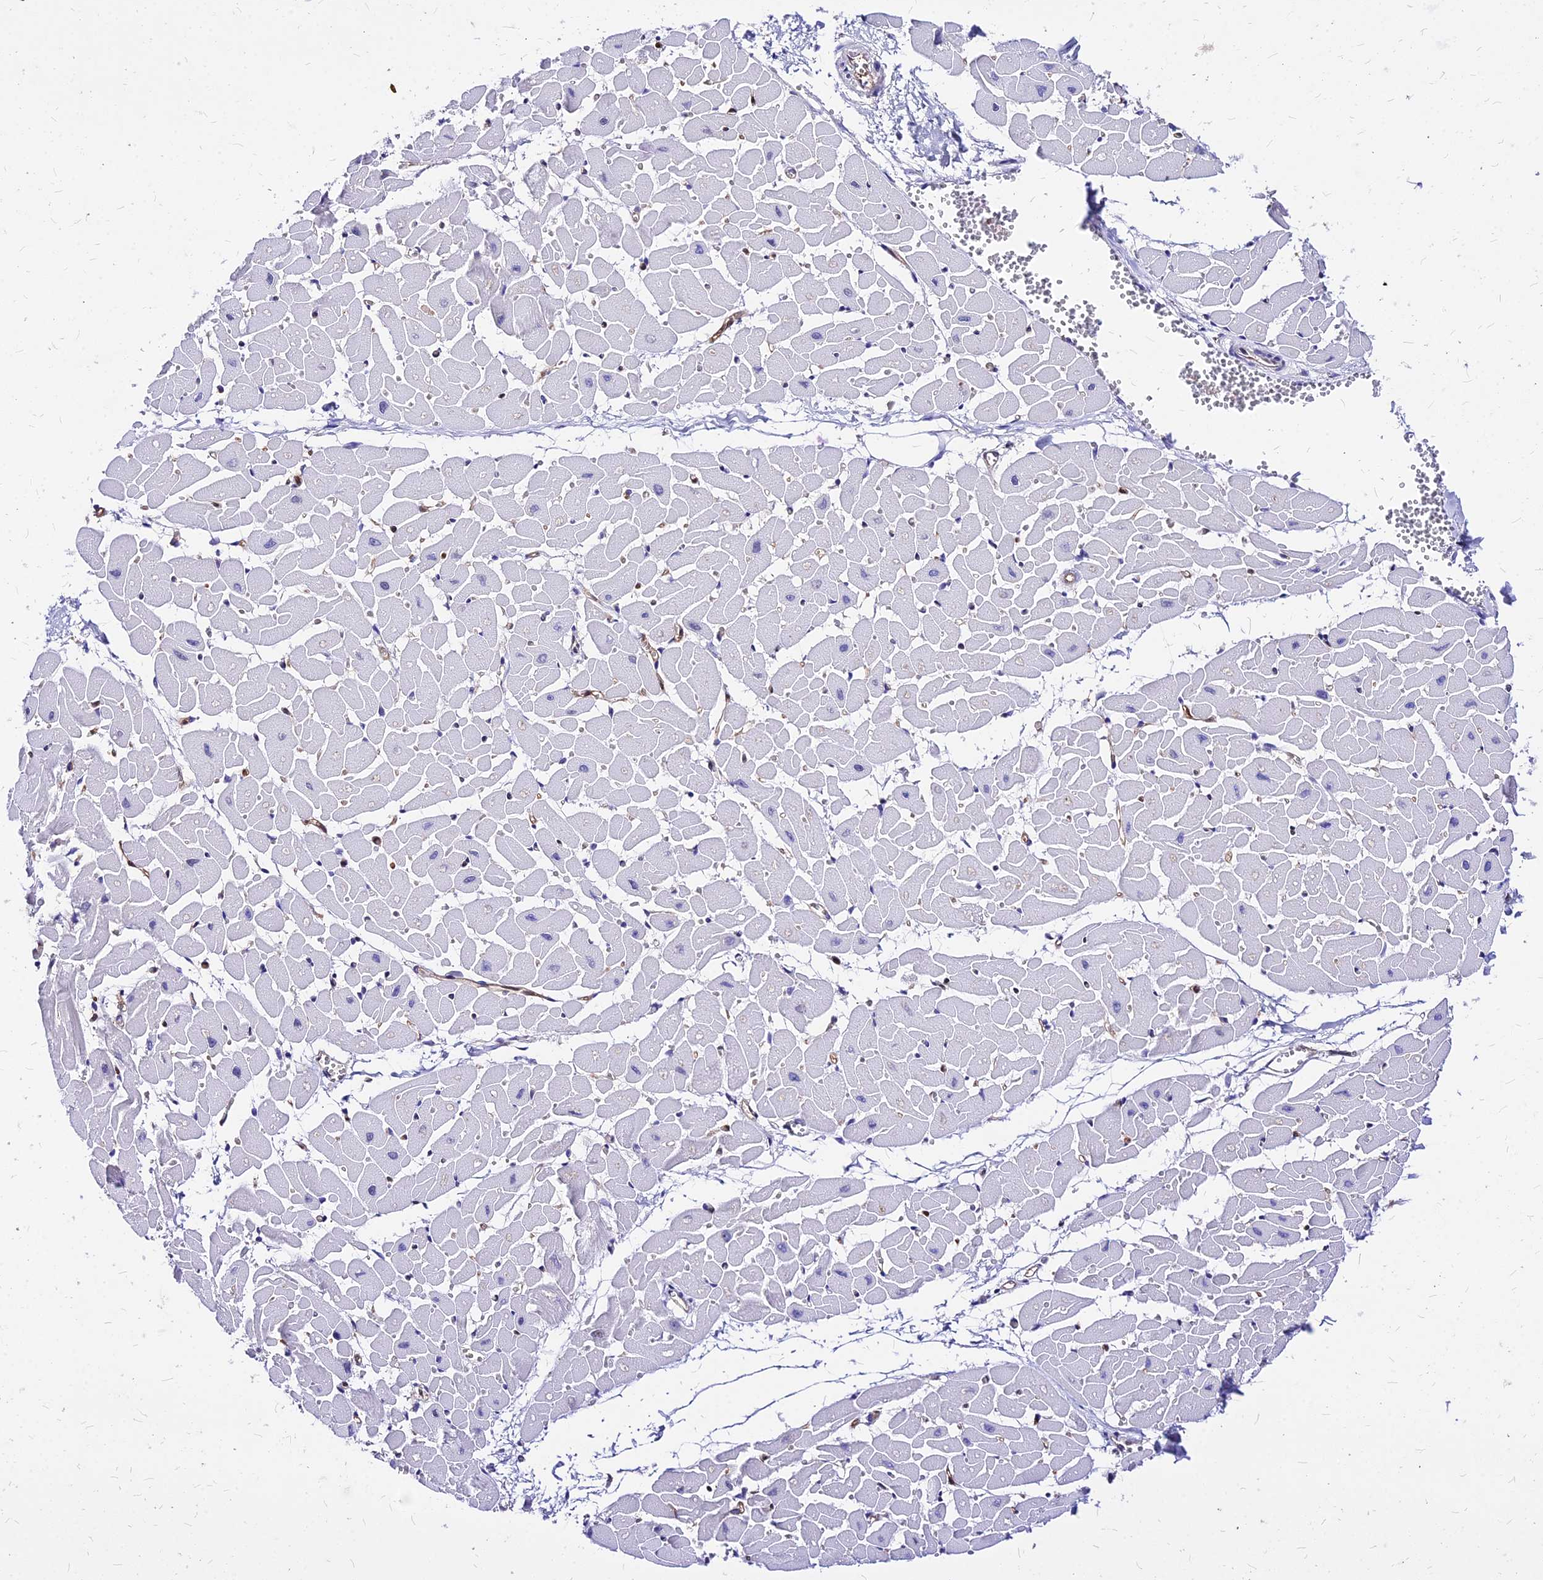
{"staining": {"intensity": "negative", "quantity": "none", "location": "none"}, "tissue": "heart muscle", "cell_type": "Cardiomyocytes", "image_type": "normal", "snomed": [{"axis": "morphology", "description": "Normal tissue, NOS"}, {"axis": "topography", "description": "Heart"}], "caption": "Immunohistochemical staining of normal heart muscle reveals no significant expression in cardiomyocytes.", "gene": "PAXX", "patient": {"sex": "female", "age": 19}}